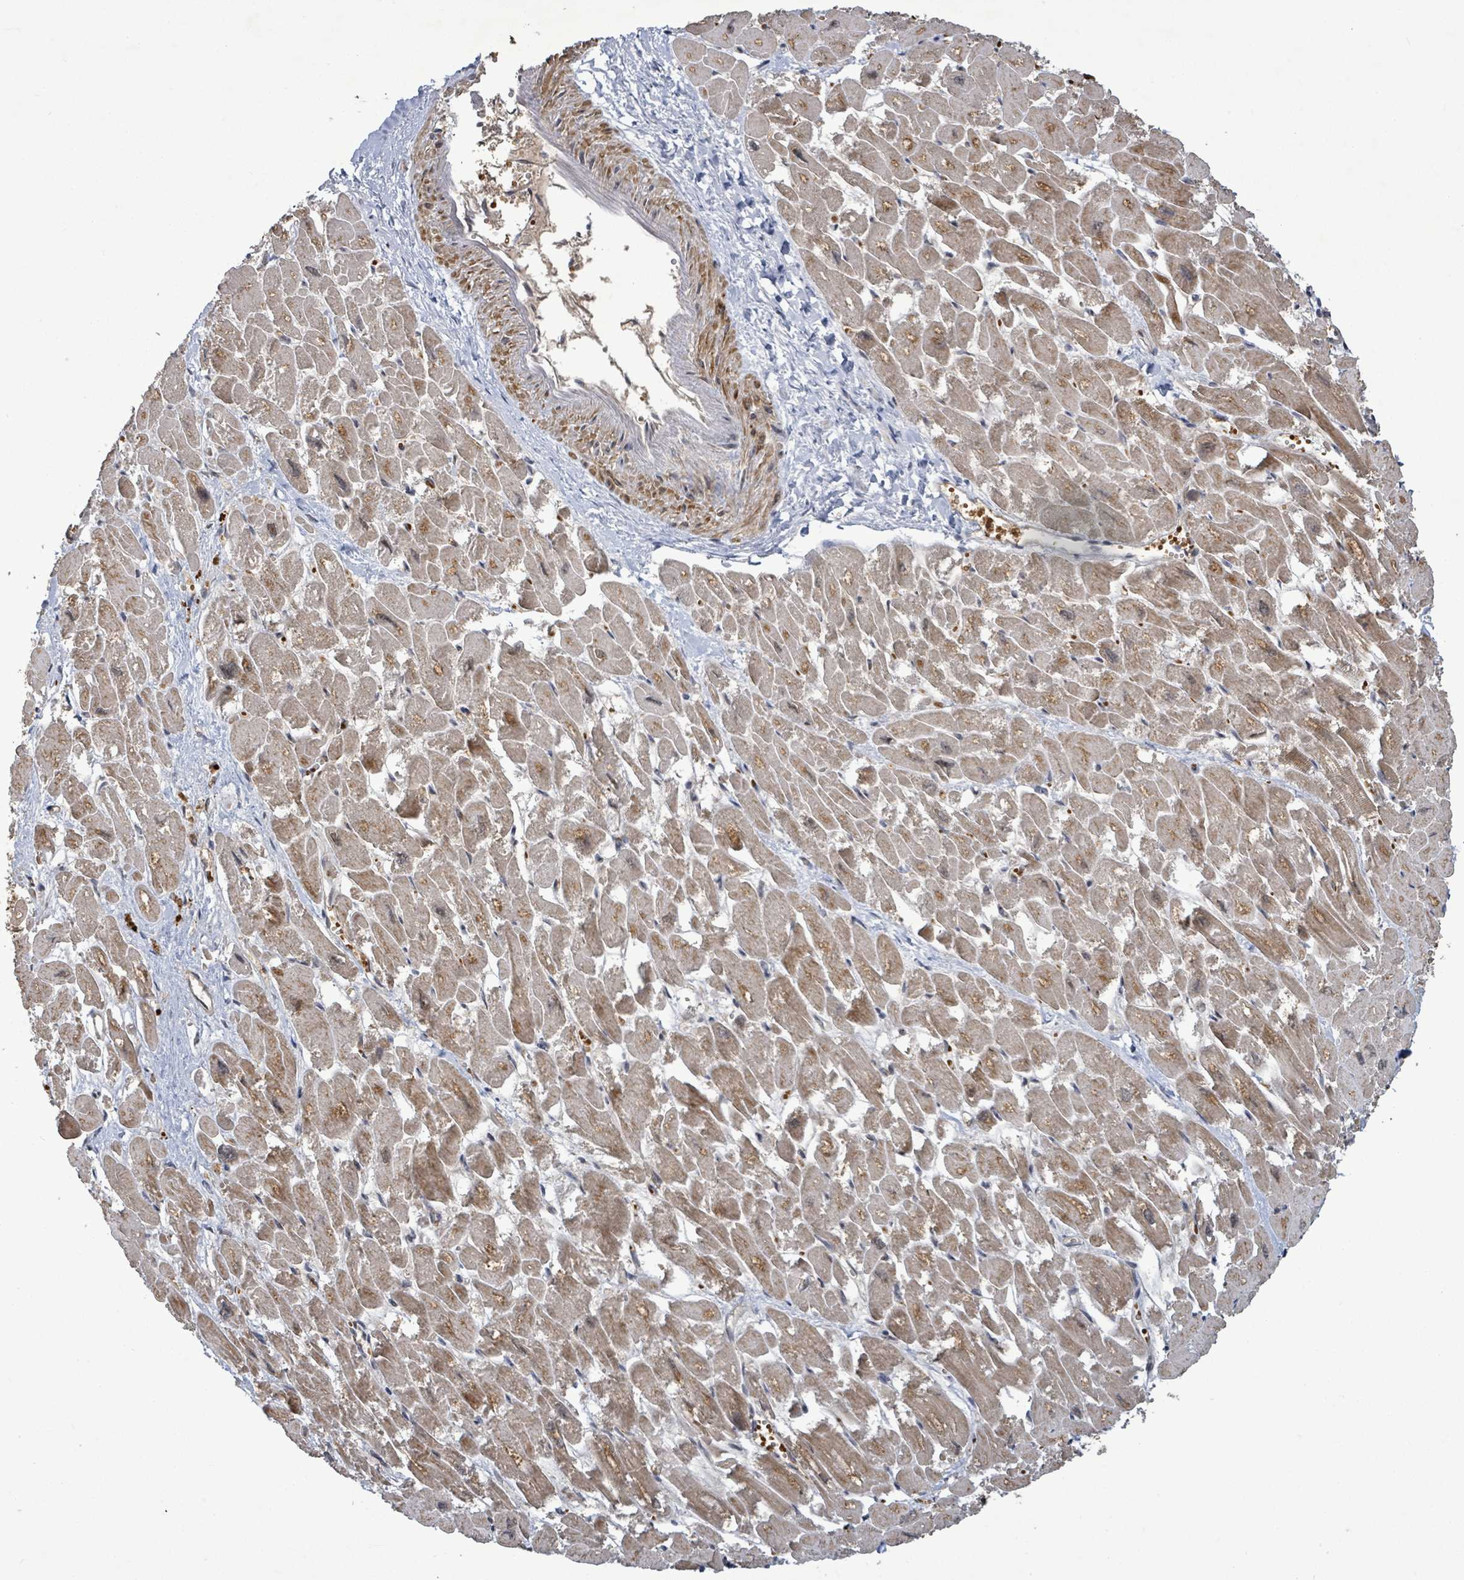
{"staining": {"intensity": "moderate", "quantity": "25%-75%", "location": "cytoplasmic/membranous"}, "tissue": "heart muscle", "cell_type": "Cardiomyocytes", "image_type": "normal", "snomed": [{"axis": "morphology", "description": "Normal tissue, NOS"}, {"axis": "topography", "description": "Heart"}], "caption": "High-power microscopy captured an IHC micrograph of unremarkable heart muscle, revealing moderate cytoplasmic/membranous expression in about 25%-75% of cardiomyocytes. The protein of interest is stained brown, and the nuclei are stained in blue (DAB (3,3'-diaminobenzidine) IHC with brightfield microscopy, high magnification).", "gene": "PATZ1", "patient": {"sex": "male", "age": 54}}